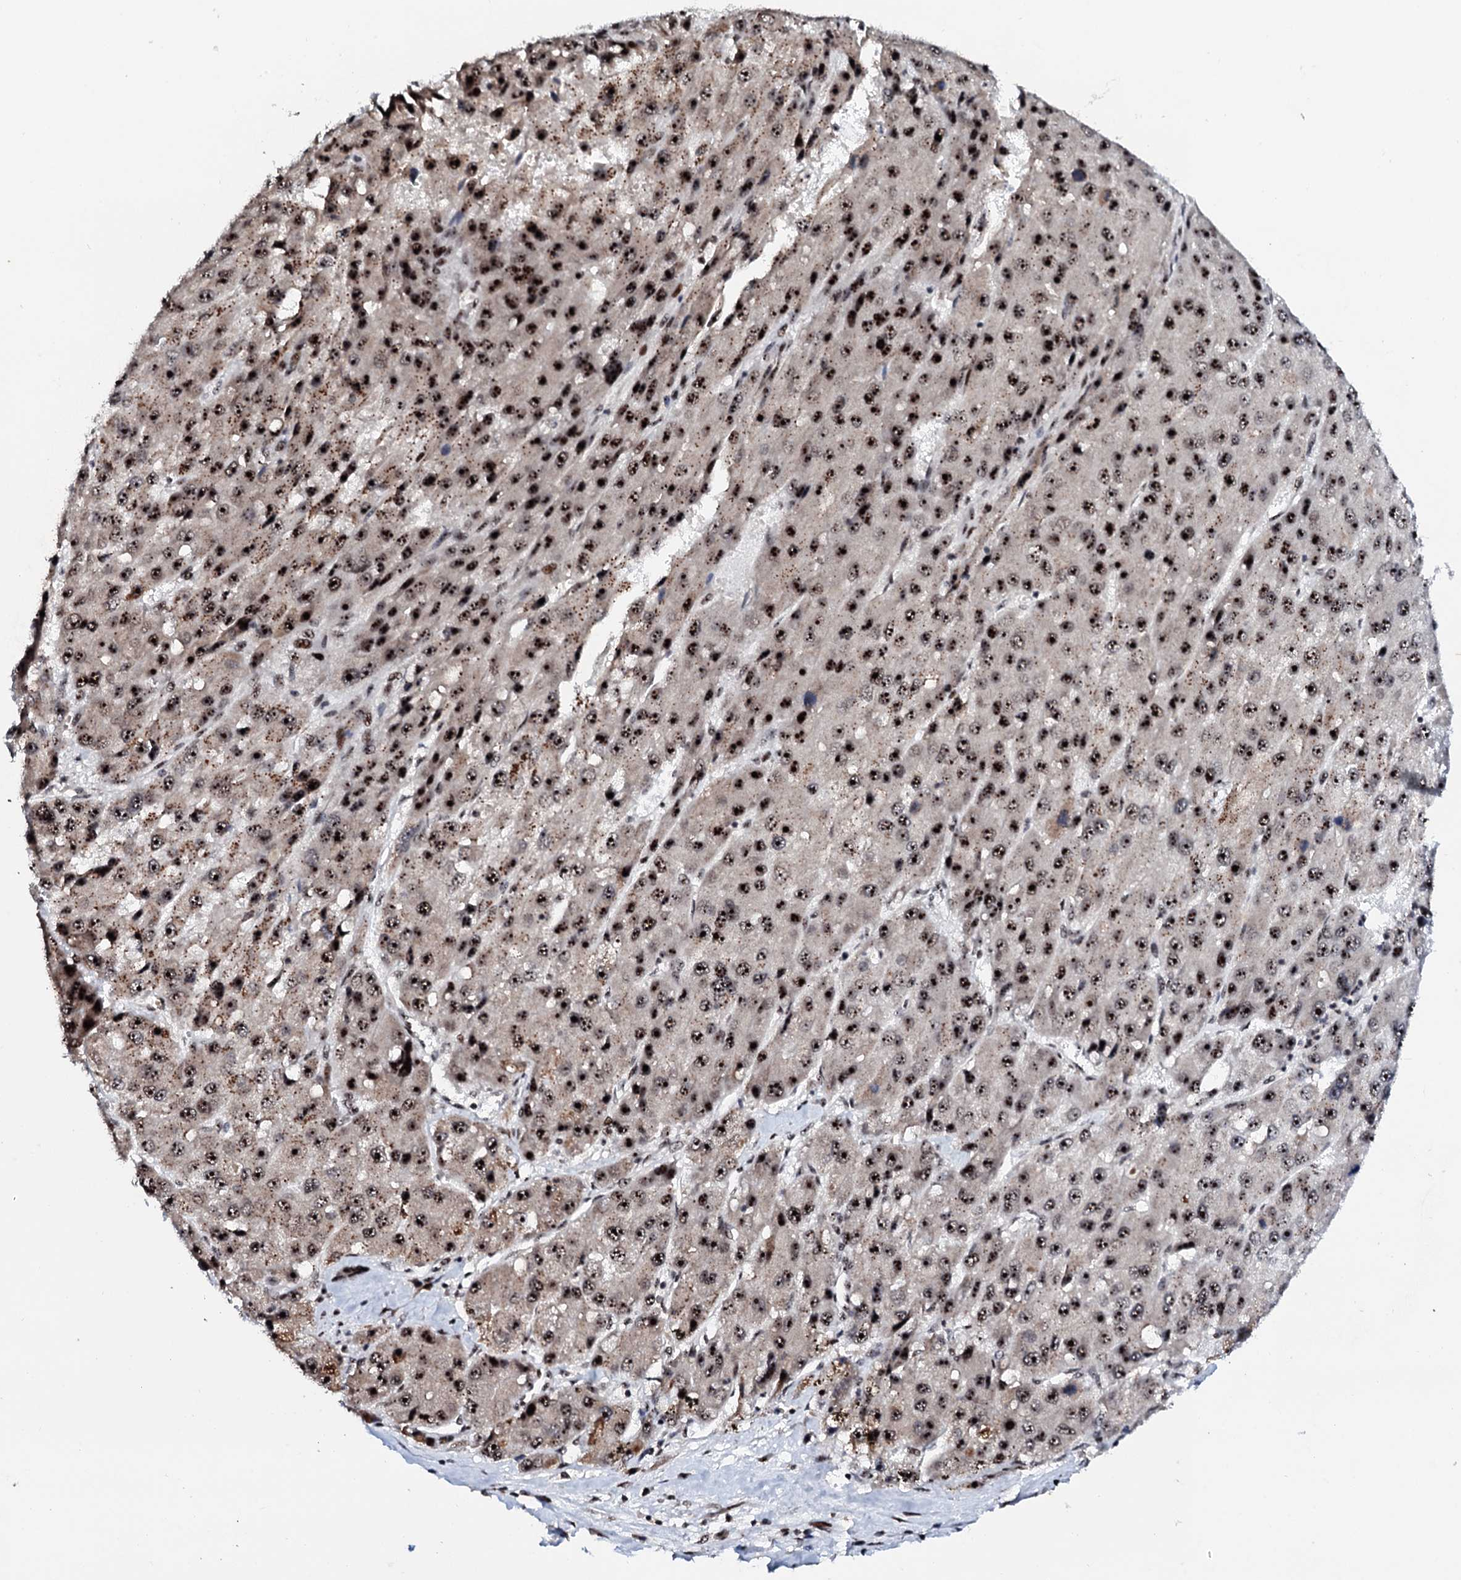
{"staining": {"intensity": "strong", "quantity": ">75%", "location": "nuclear"}, "tissue": "liver cancer", "cell_type": "Tumor cells", "image_type": "cancer", "snomed": [{"axis": "morphology", "description": "Carcinoma, Hepatocellular, NOS"}, {"axis": "topography", "description": "Liver"}], "caption": "Brown immunohistochemical staining in human liver cancer (hepatocellular carcinoma) displays strong nuclear expression in approximately >75% of tumor cells.", "gene": "NEUROG3", "patient": {"sex": "female", "age": 73}}